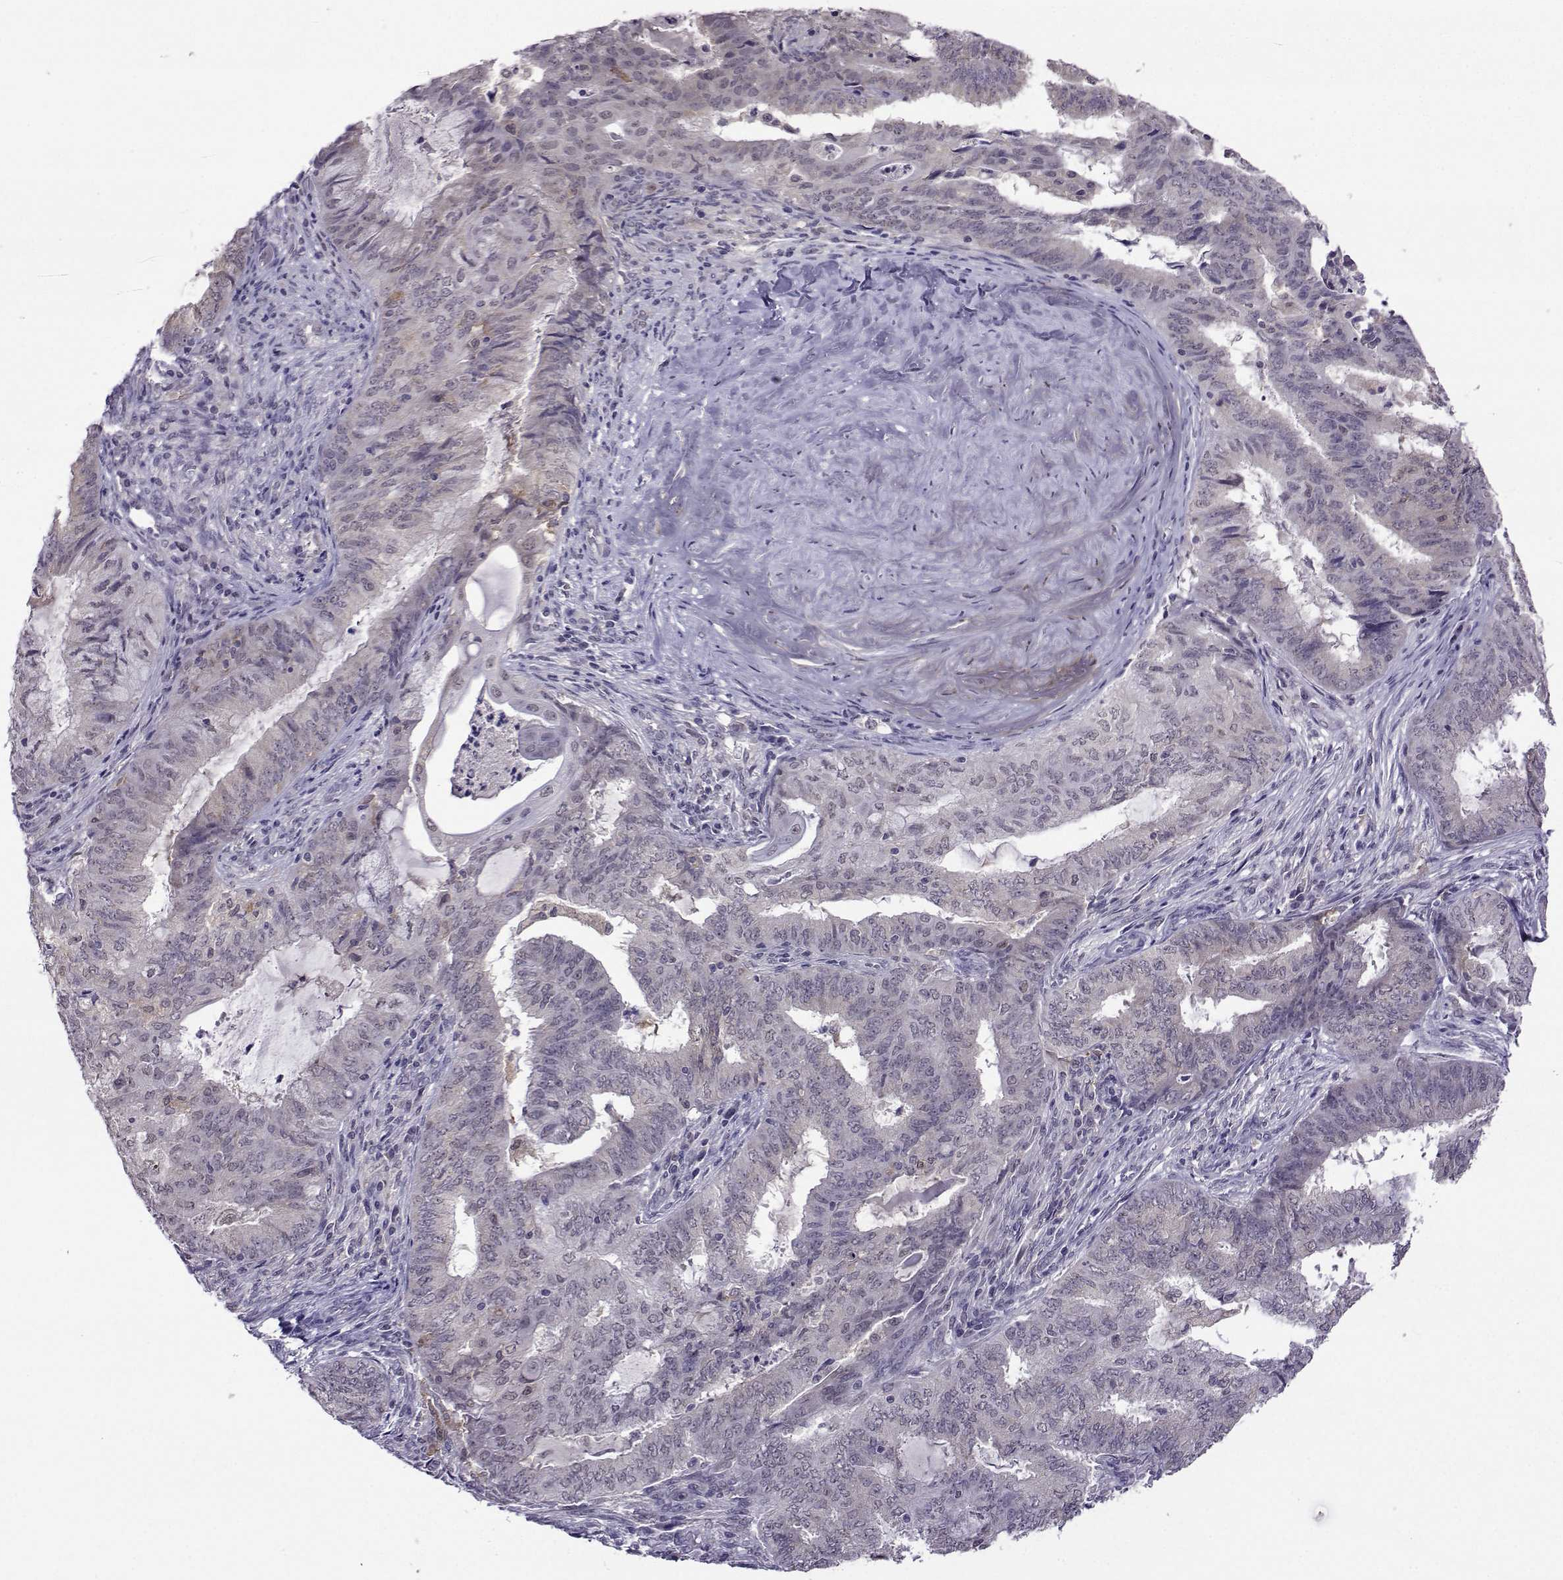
{"staining": {"intensity": "weak", "quantity": "<25%", "location": "cytoplasmic/membranous"}, "tissue": "endometrial cancer", "cell_type": "Tumor cells", "image_type": "cancer", "snomed": [{"axis": "morphology", "description": "Adenocarcinoma, NOS"}, {"axis": "topography", "description": "Endometrium"}], "caption": "Tumor cells are negative for brown protein staining in endometrial cancer. (DAB immunohistochemistry with hematoxylin counter stain).", "gene": "DDX20", "patient": {"sex": "female", "age": 62}}